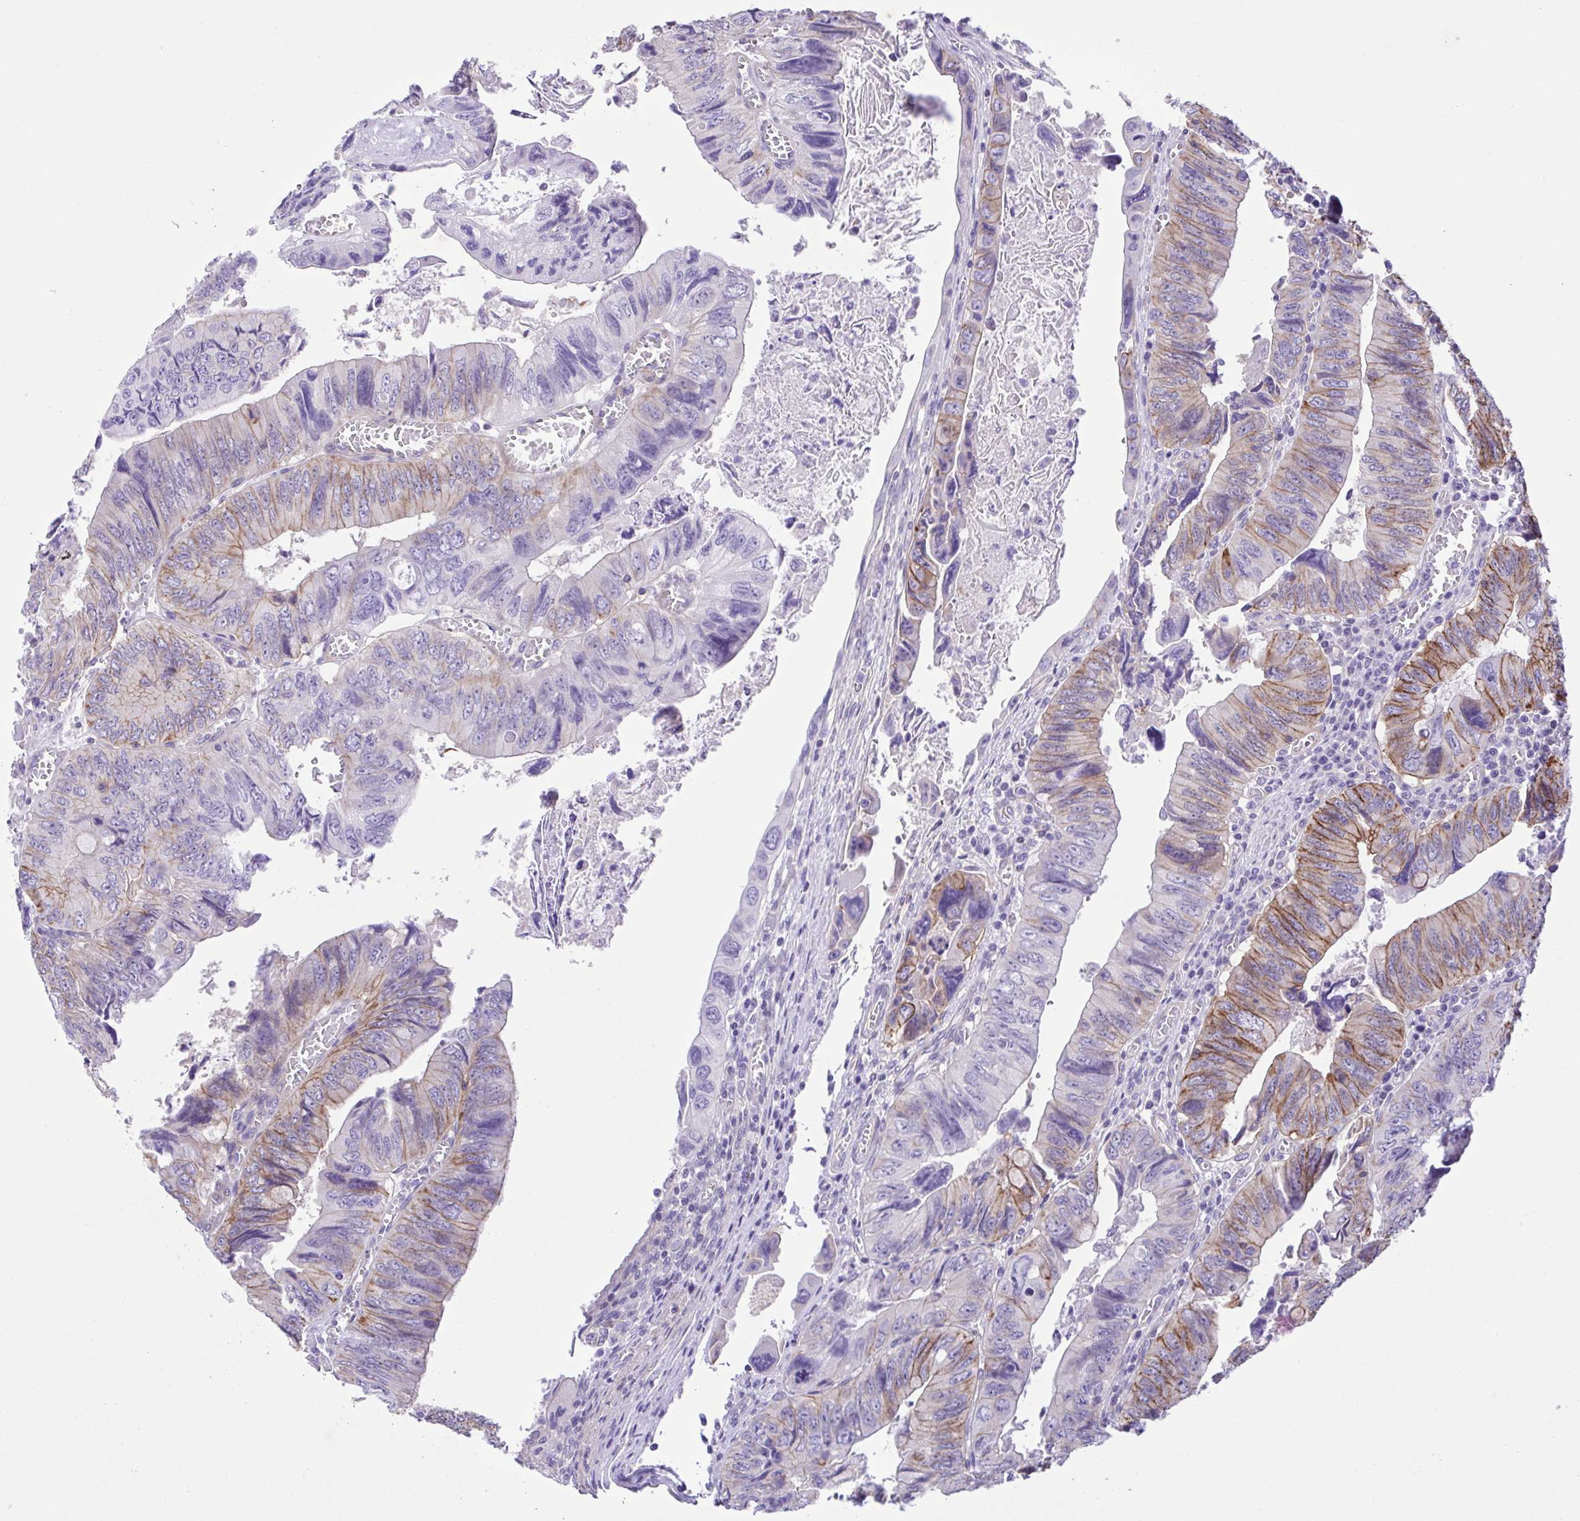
{"staining": {"intensity": "moderate", "quantity": "<25%", "location": "cytoplasmic/membranous"}, "tissue": "colorectal cancer", "cell_type": "Tumor cells", "image_type": "cancer", "snomed": [{"axis": "morphology", "description": "Adenocarcinoma, NOS"}, {"axis": "topography", "description": "Colon"}], "caption": "IHC histopathology image of adenocarcinoma (colorectal) stained for a protein (brown), which demonstrates low levels of moderate cytoplasmic/membranous positivity in approximately <25% of tumor cells.", "gene": "ISM2", "patient": {"sex": "female", "age": 84}}